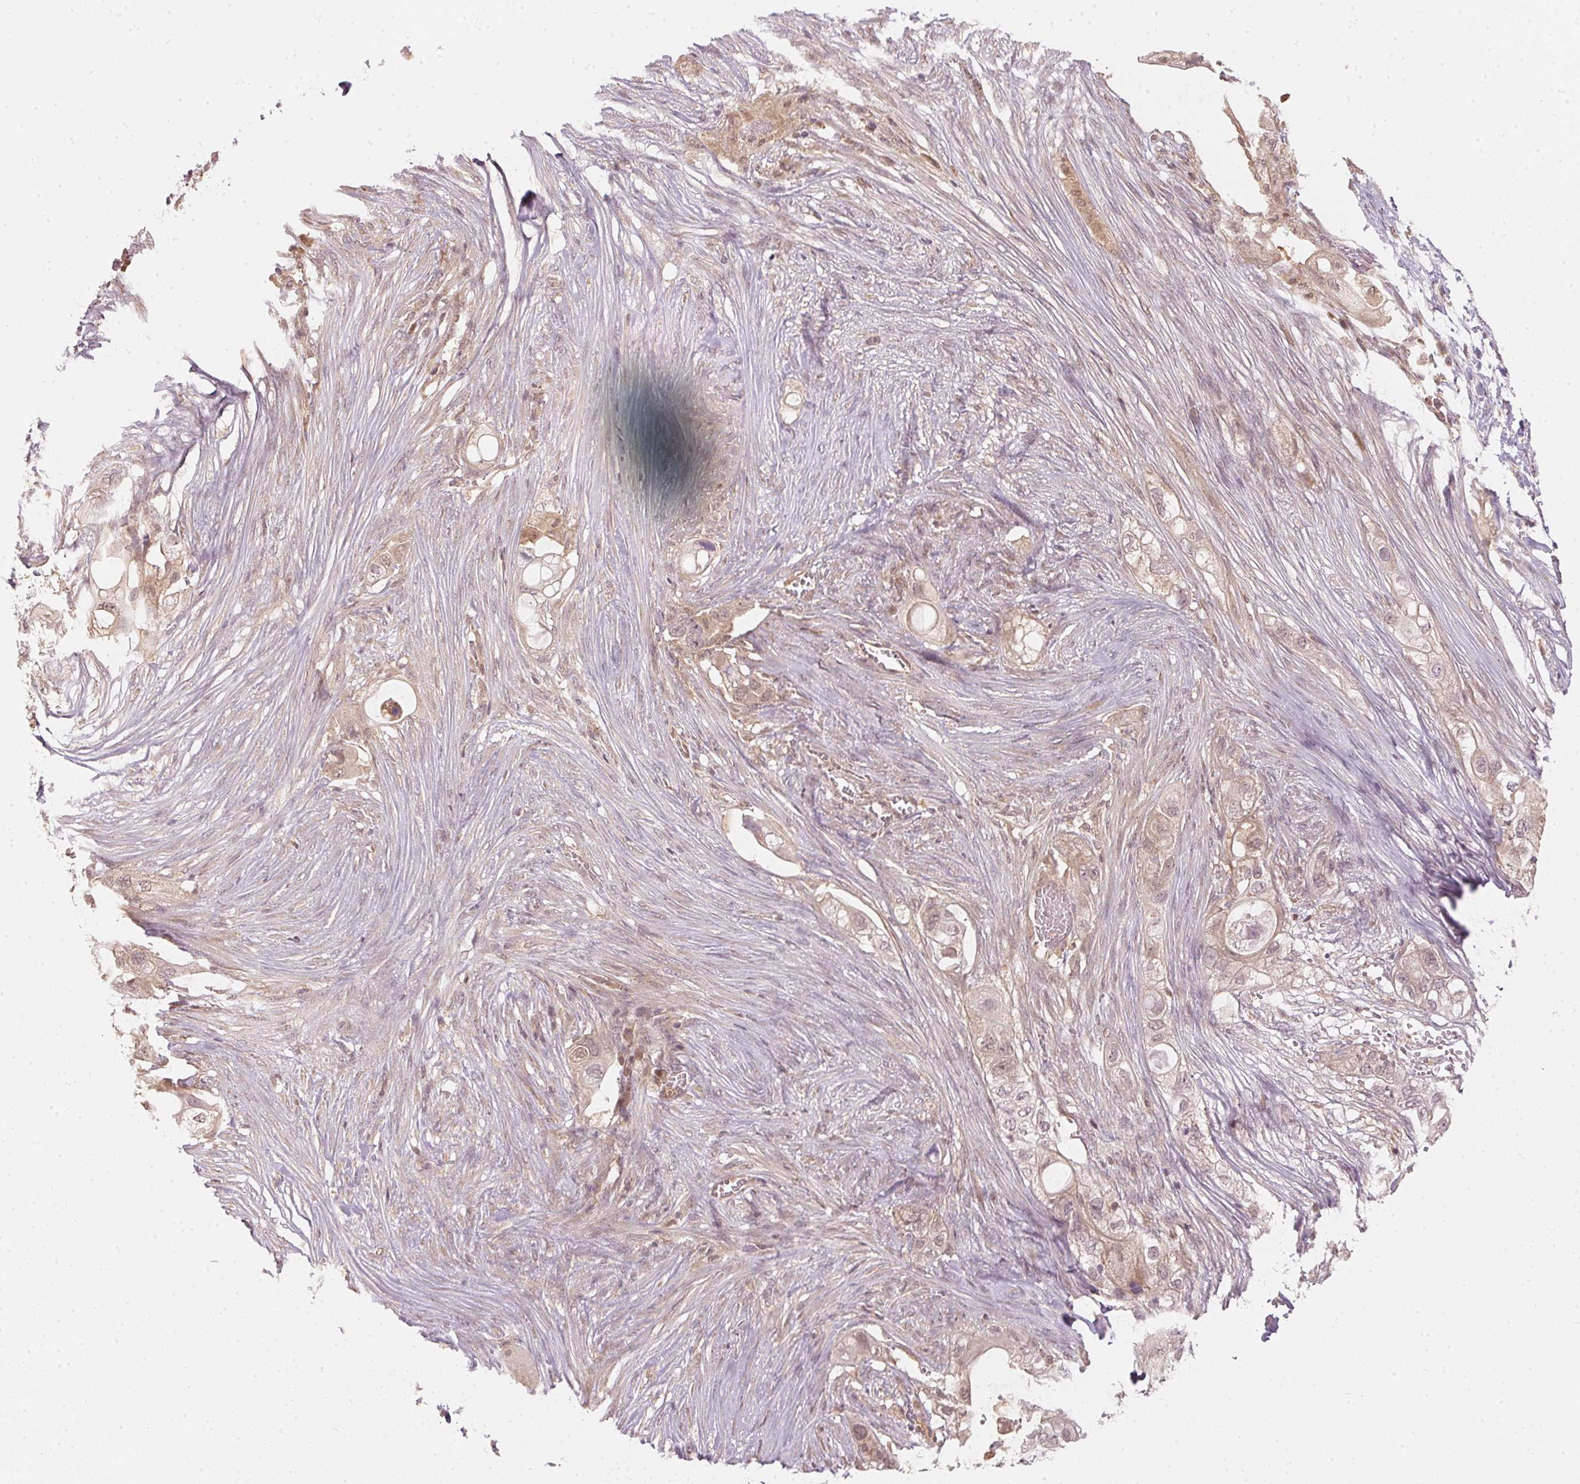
{"staining": {"intensity": "weak", "quantity": ">75%", "location": "cytoplasmic/membranous,nuclear"}, "tissue": "pancreatic cancer", "cell_type": "Tumor cells", "image_type": "cancer", "snomed": [{"axis": "morphology", "description": "Adenocarcinoma, NOS"}, {"axis": "topography", "description": "Pancreas"}], "caption": "IHC histopathology image of neoplastic tissue: pancreatic cancer (adenocarcinoma) stained using IHC reveals low levels of weak protein expression localized specifically in the cytoplasmic/membranous and nuclear of tumor cells, appearing as a cytoplasmic/membranous and nuclear brown color.", "gene": "UBE2L3", "patient": {"sex": "female", "age": 72}}